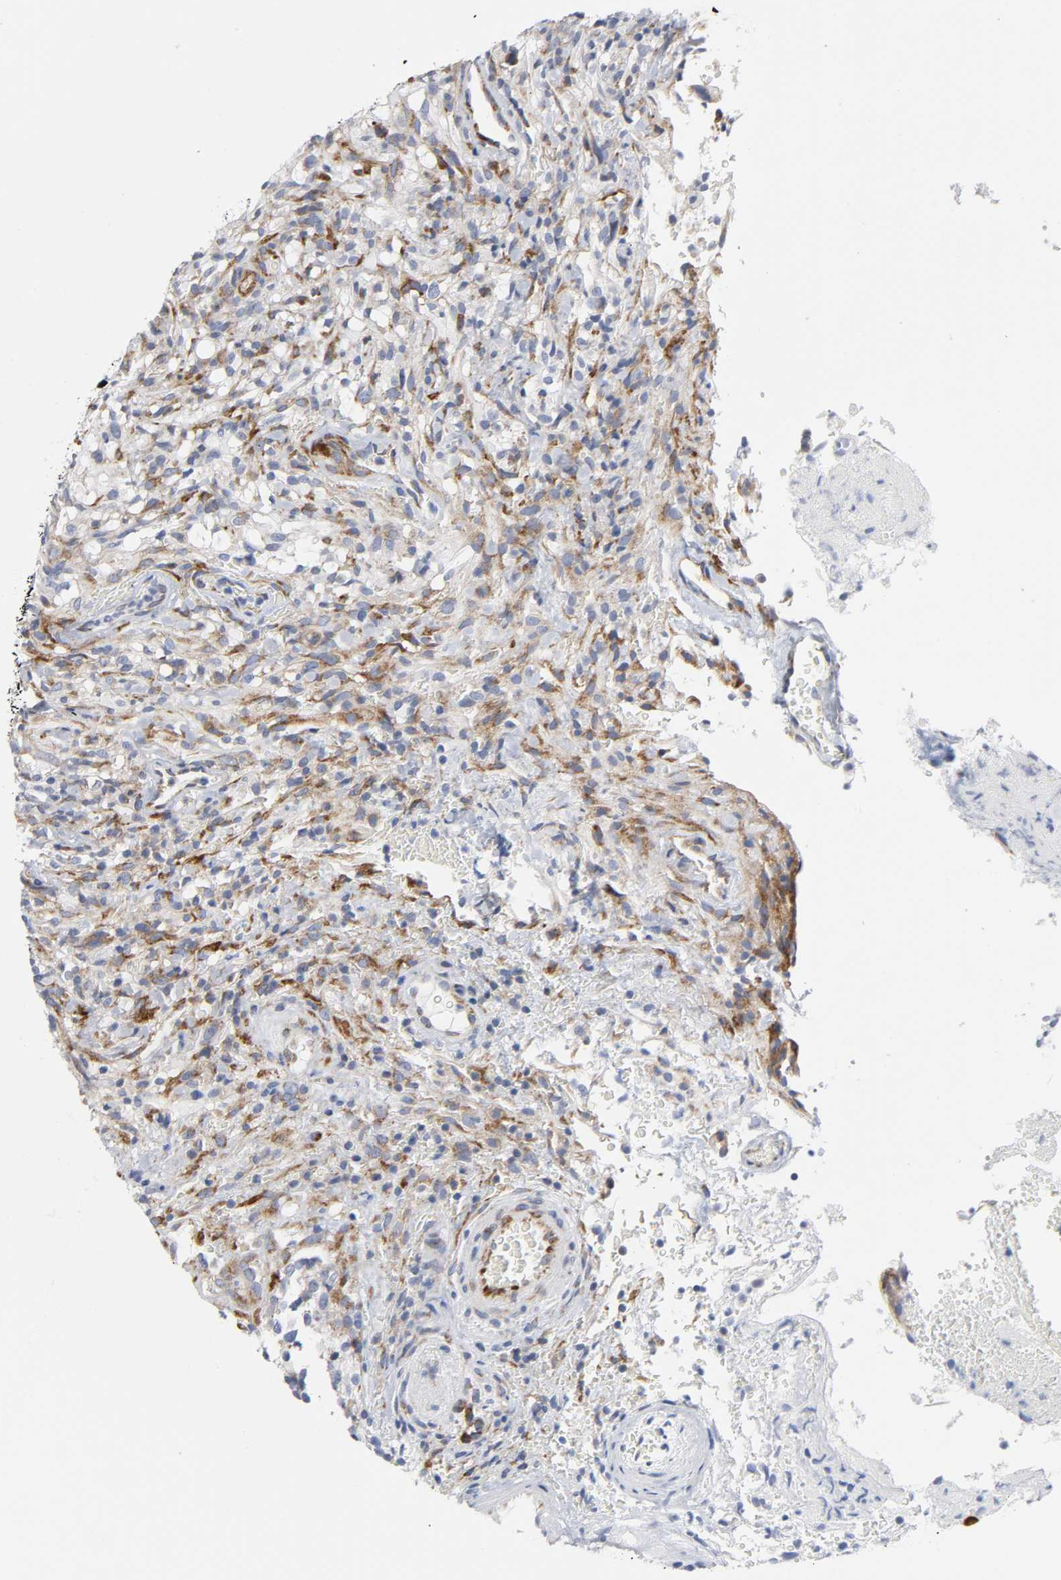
{"staining": {"intensity": "moderate", "quantity": "25%-75%", "location": "cytoplasmic/membranous"}, "tissue": "glioma", "cell_type": "Tumor cells", "image_type": "cancer", "snomed": [{"axis": "morphology", "description": "Normal tissue, NOS"}, {"axis": "morphology", "description": "Glioma, malignant, High grade"}, {"axis": "topography", "description": "Cerebral cortex"}], "caption": "Tumor cells demonstrate medium levels of moderate cytoplasmic/membranous staining in approximately 25%-75% of cells in glioma. (DAB = brown stain, brightfield microscopy at high magnification).", "gene": "REL", "patient": {"sex": "male", "age": 75}}